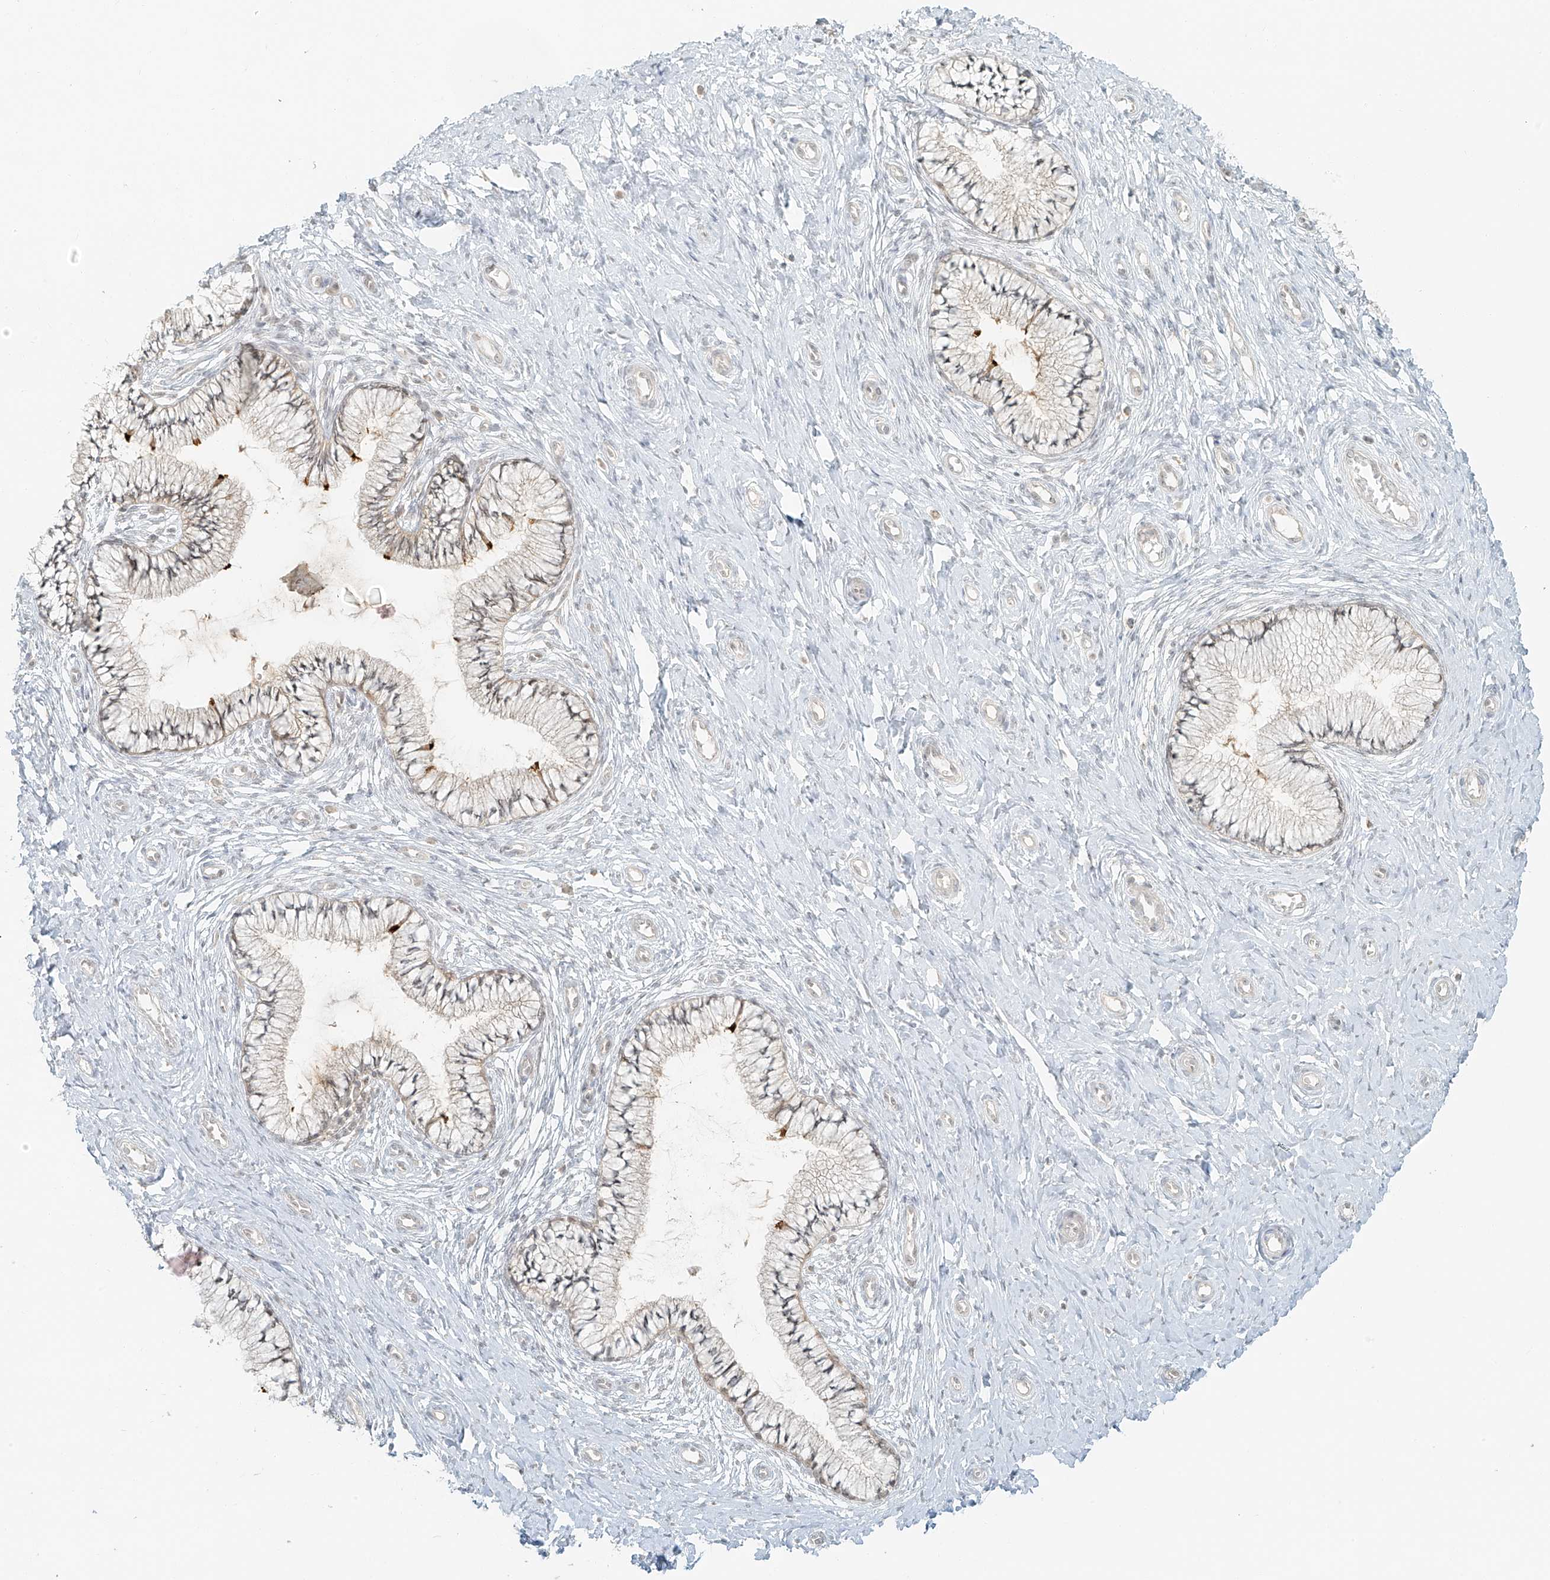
{"staining": {"intensity": "moderate", "quantity": "<25%", "location": "cytoplasmic/membranous"}, "tissue": "cervix", "cell_type": "Glandular cells", "image_type": "normal", "snomed": [{"axis": "morphology", "description": "Normal tissue, NOS"}, {"axis": "topography", "description": "Cervix"}], "caption": "Immunohistochemical staining of normal cervix exhibits moderate cytoplasmic/membranous protein staining in about <25% of glandular cells. The protein is shown in brown color, while the nuclei are stained blue.", "gene": "MIPEP", "patient": {"sex": "female", "age": 36}}